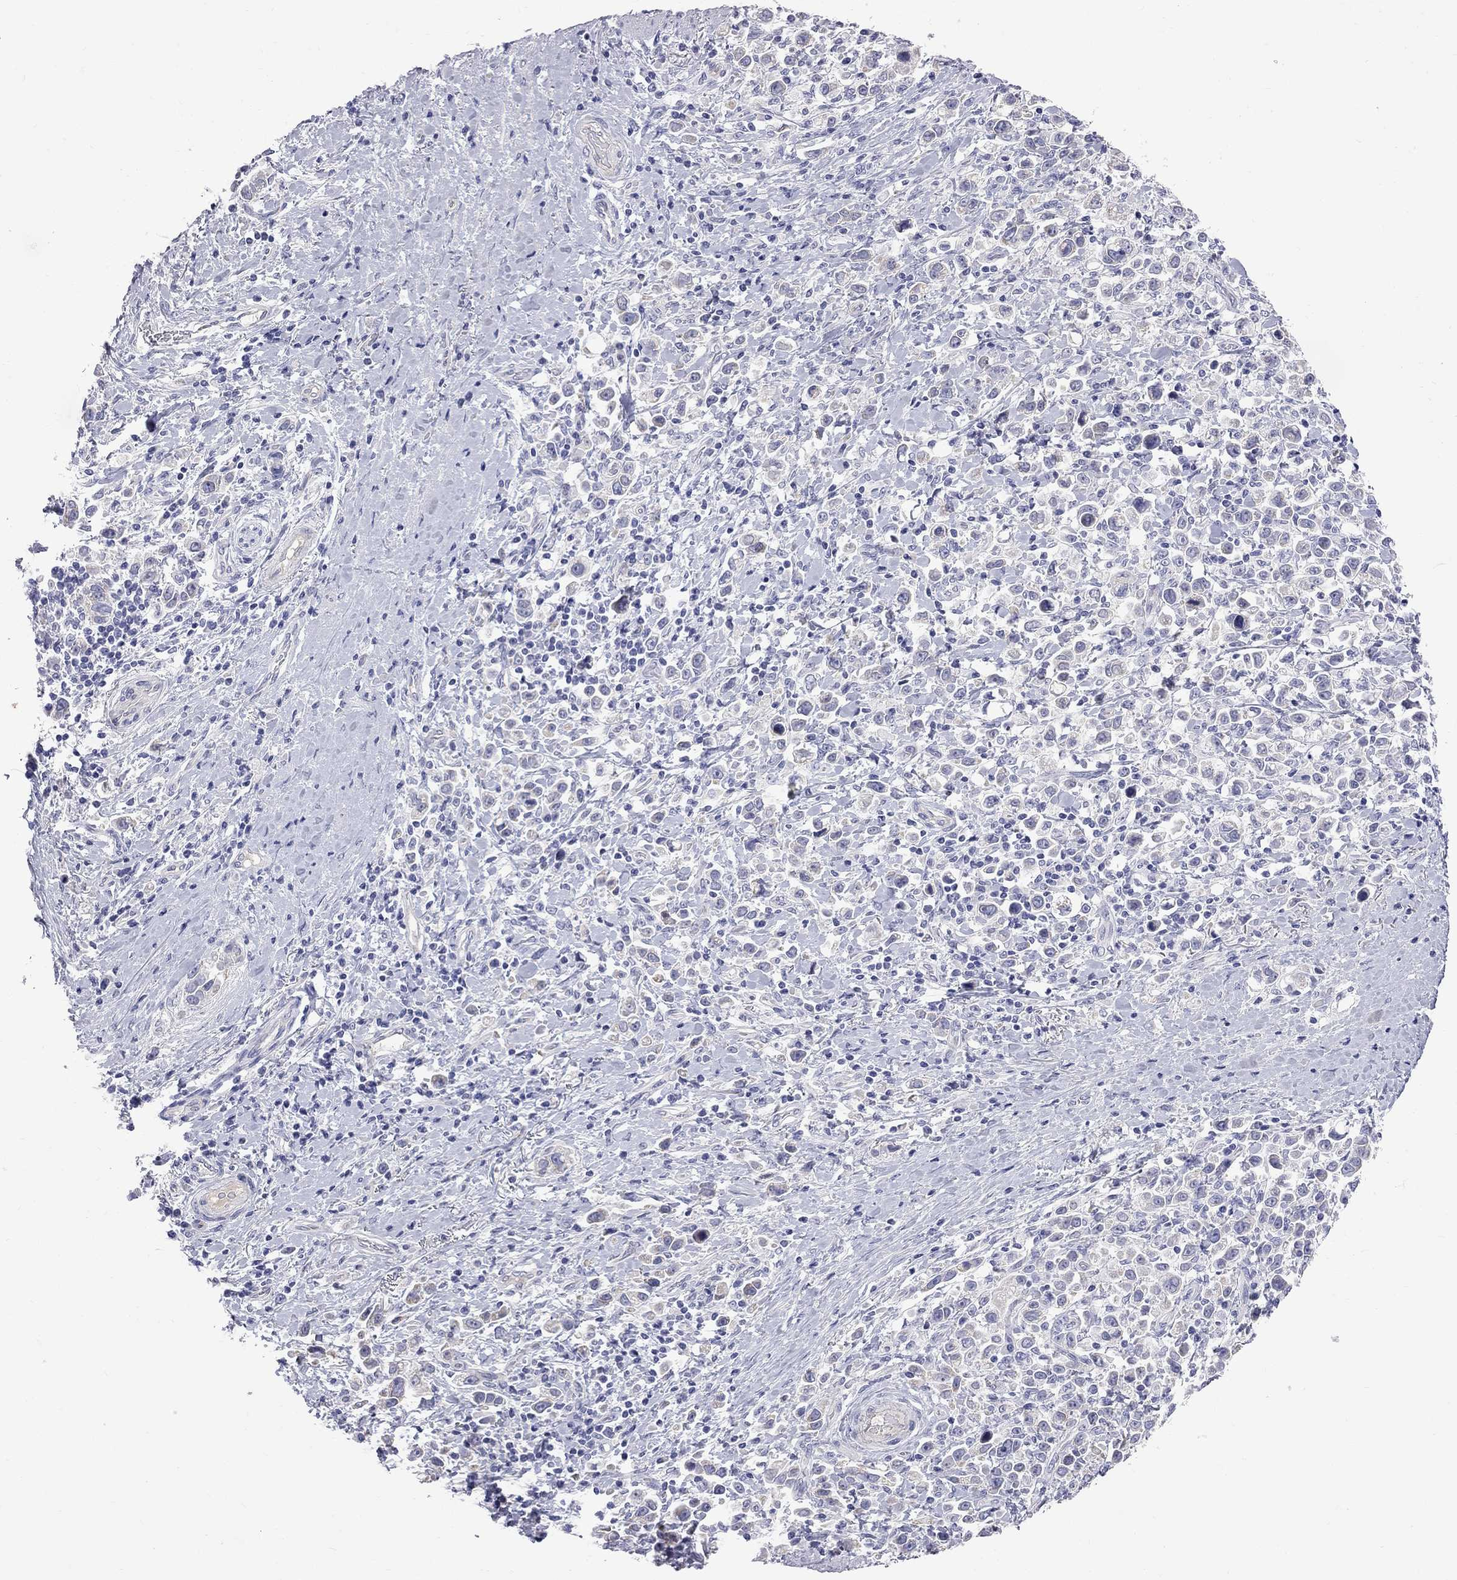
{"staining": {"intensity": "negative", "quantity": "none", "location": "none"}, "tissue": "stomach cancer", "cell_type": "Tumor cells", "image_type": "cancer", "snomed": [{"axis": "morphology", "description": "Adenocarcinoma, NOS"}, {"axis": "topography", "description": "Stomach"}], "caption": "This is a photomicrograph of IHC staining of stomach cancer, which shows no positivity in tumor cells.", "gene": "KCND2", "patient": {"sex": "male", "age": 93}}